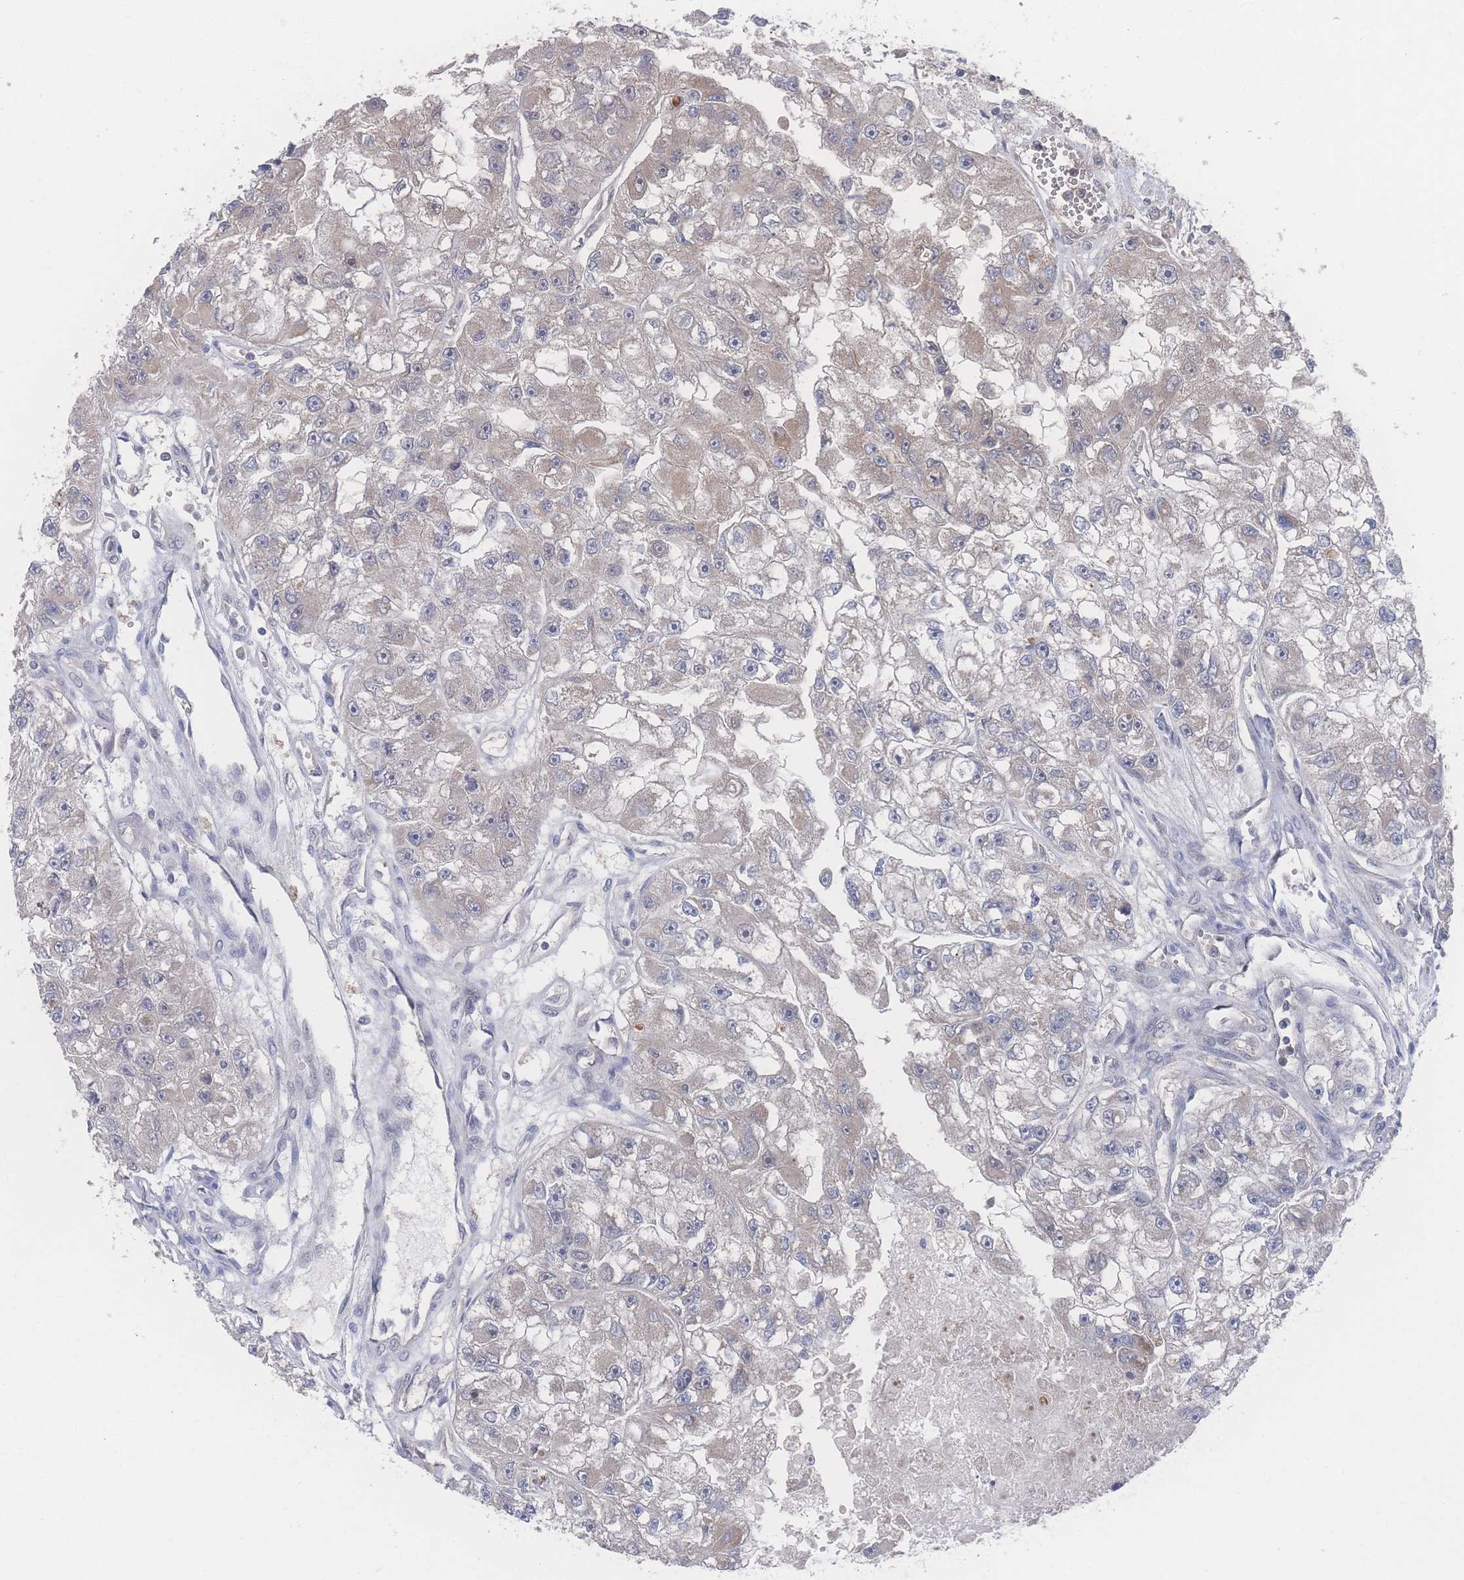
{"staining": {"intensity": "weak", "quantity": "25%-75%", "location": "cytoplasmic/membranous"}, "tissue": "renal cancer", "cell_type": "Tumor cells", "image_type": "cancer", "snomed": [{"axis": "morphology", "description": "Adenocarcinoma, NOS"}, {"axis": "topography", "description": "Kidney"}], "caption": "Immunohistochemical staining of human renal cancer (adenocarcinoma) displays low levels of weak cytoplasmic/membranous protein staining in about 25%-75% of tumor cells.", "gene": "NBEAL1", "patient": {"sex": "male", "age": 63}}